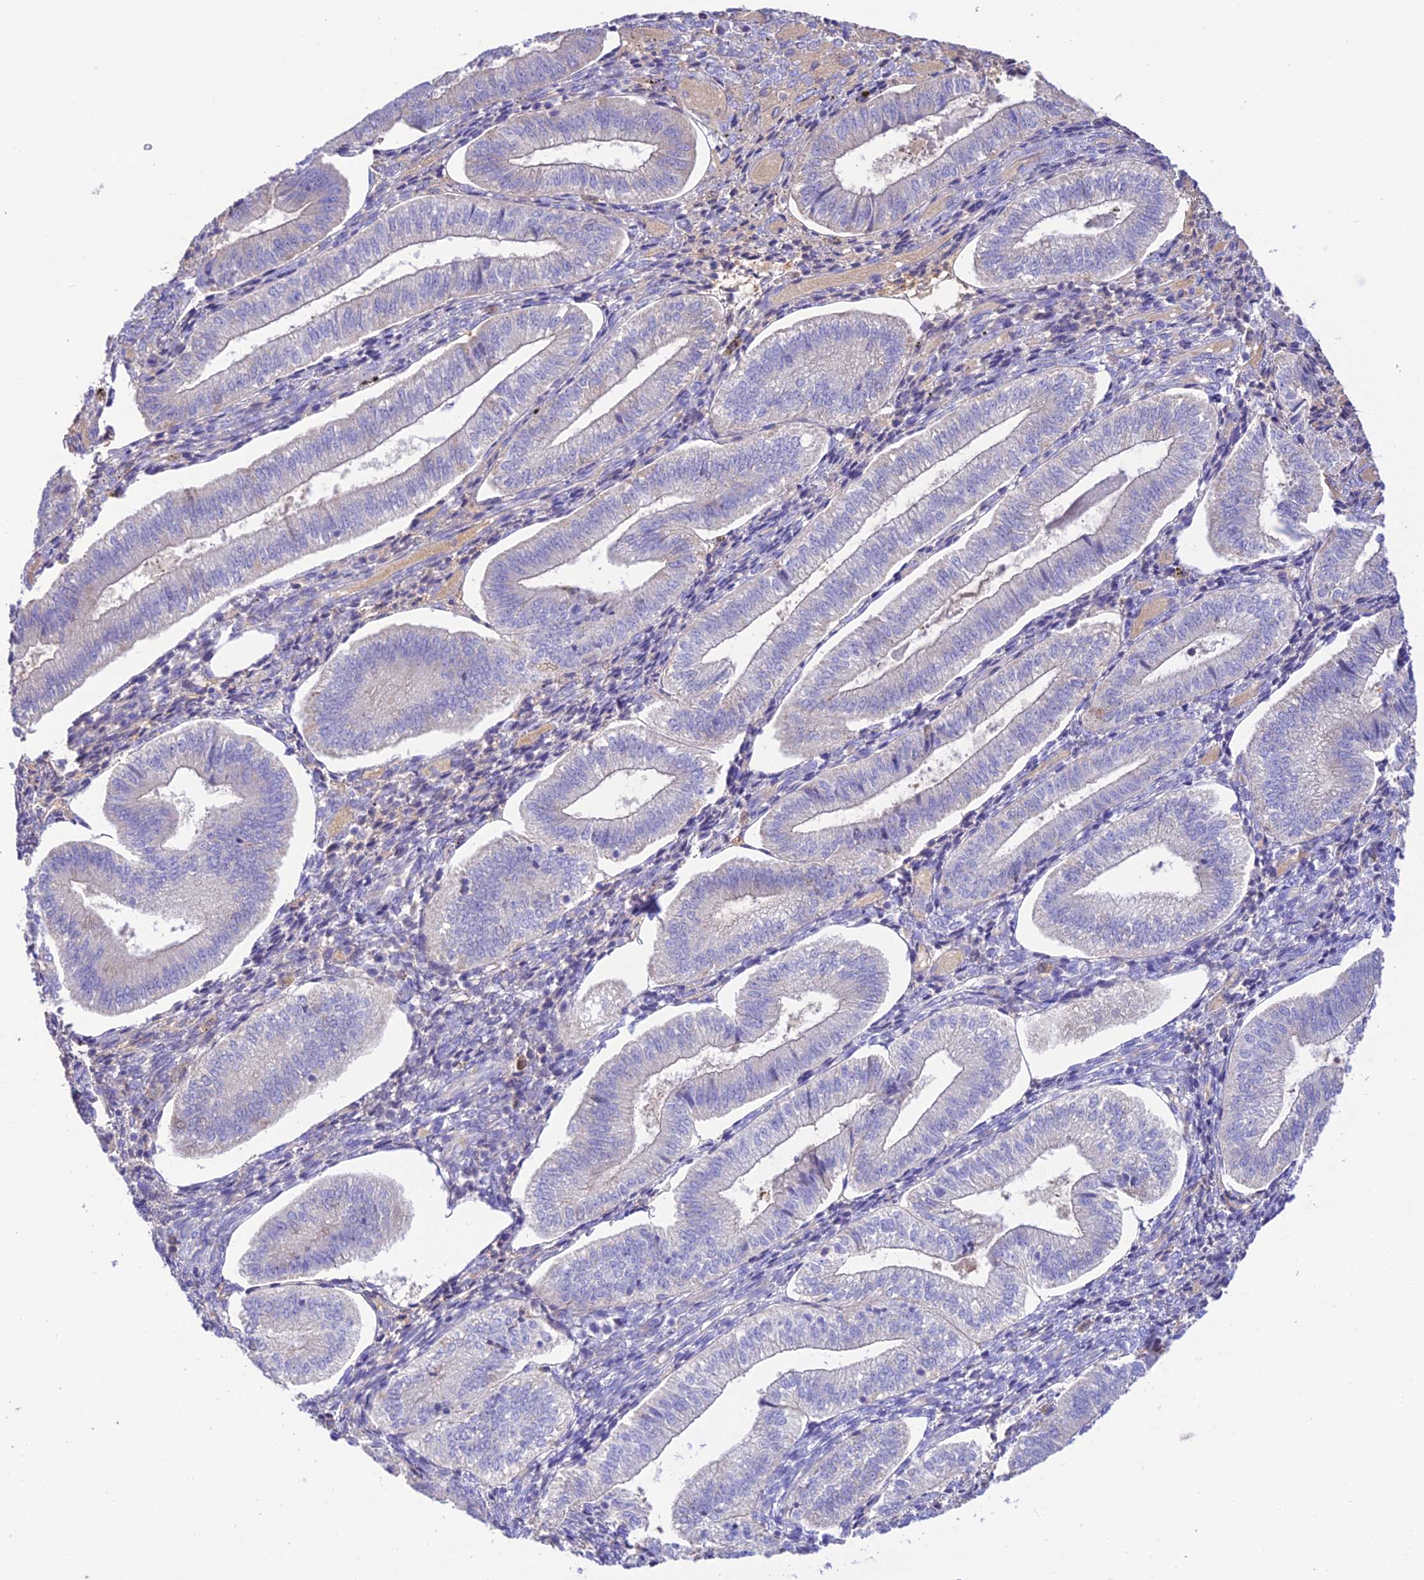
{"staining": {"intensity": "negative", "quantity": "none", "location": "none"}, "tissue": "endometrium", "cell_type": "Cells in endometrial stroma", "image_type": "normal", "snomed": [{"axis": "morphology", "description": "Normal tissue, NOS"}, {"axis": "topography", "description": "Endometrium"}], "caption": "A high-resolution histopathology image shows IHC staining of unremarkable endometrium, which exhibits no significant staining in cells in endometrial stroma.", "gene": "NLRP9", "patient": {"sex": "female", "age": 34}}